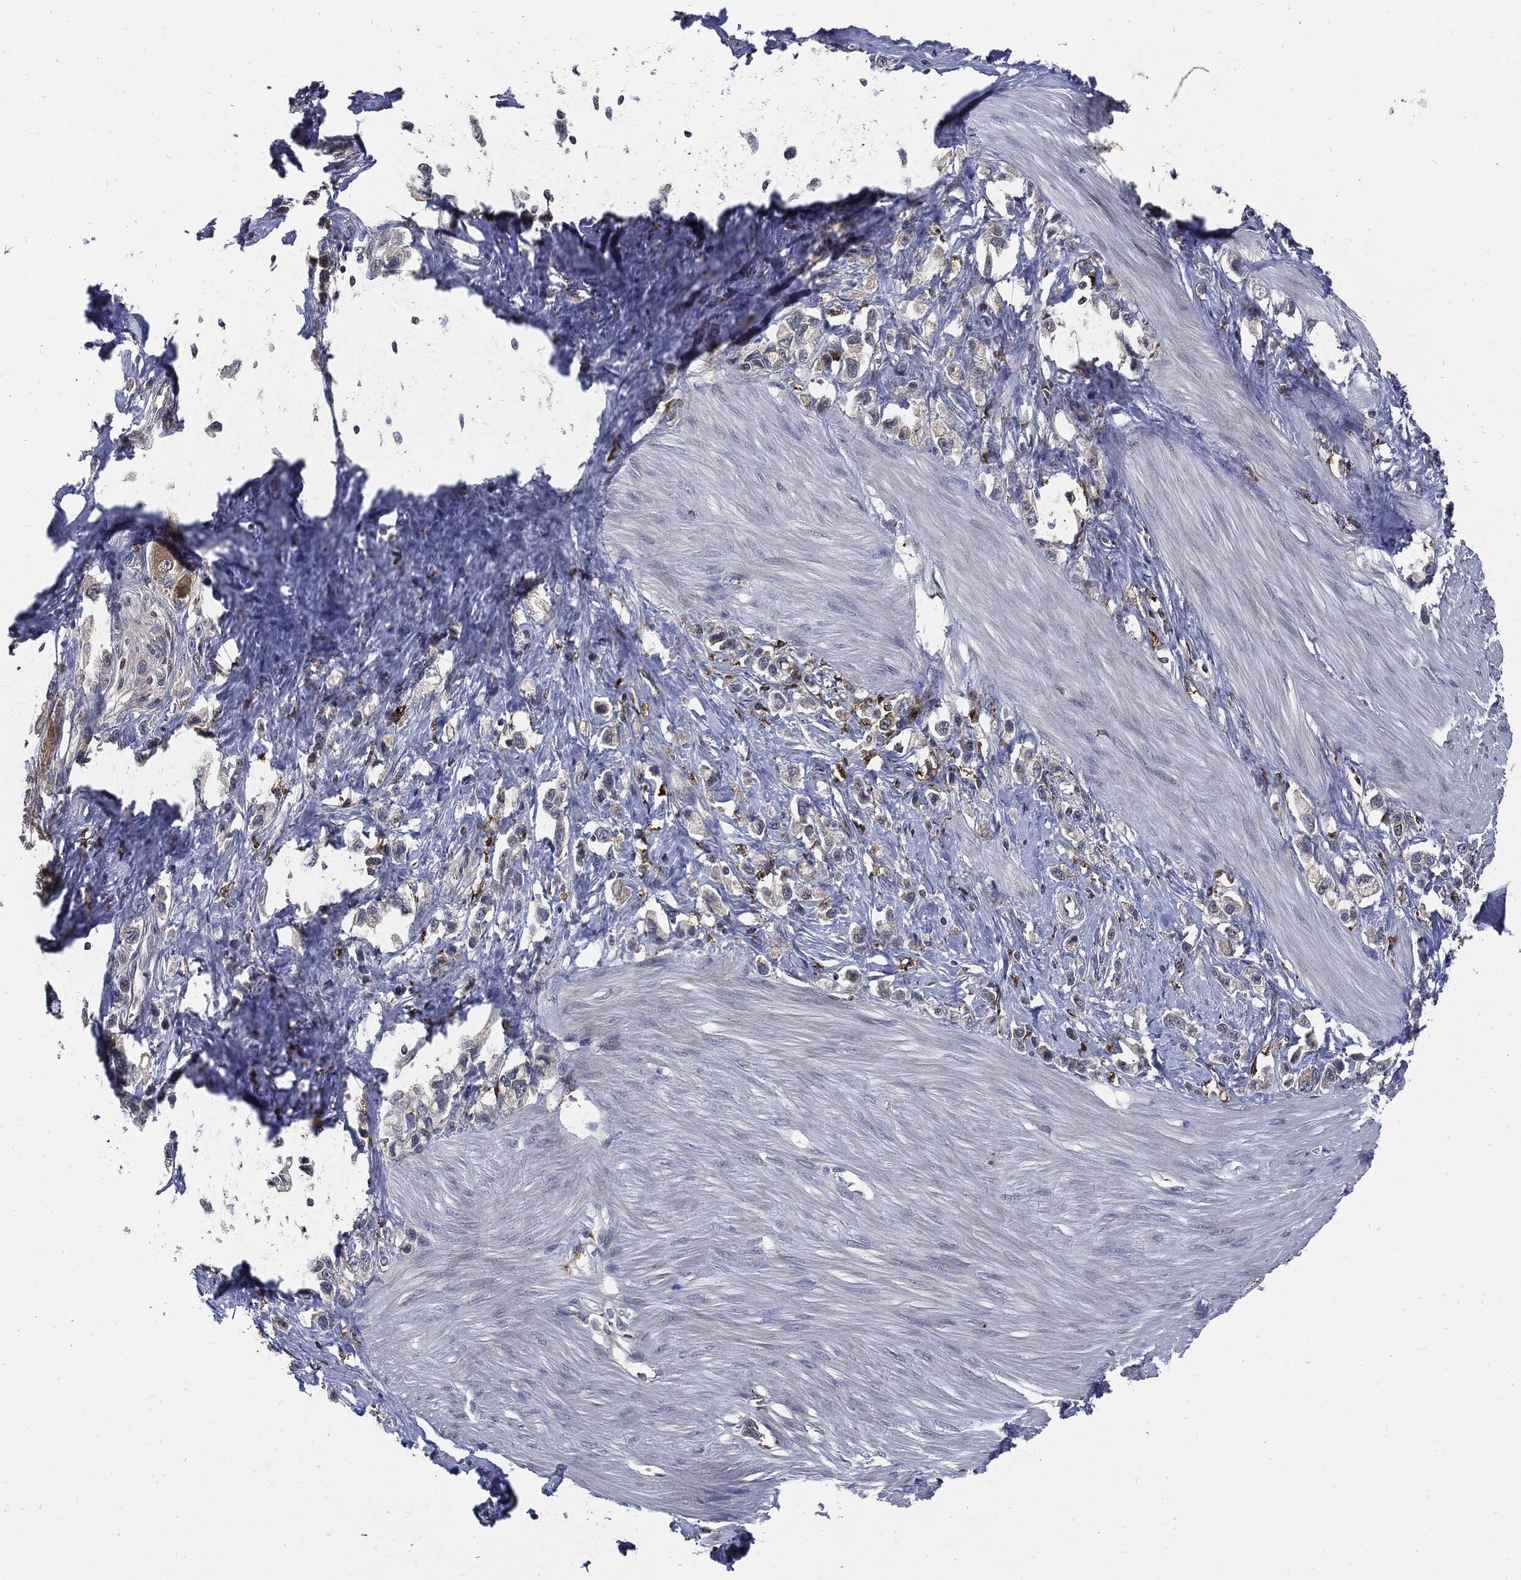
{"staining": {"intensity": "negative", "quantity": "none", "location": "none"}, "tissue": "stomach cancer", "cell_type": "Tumor cells", "image_type": "cancer", "snomed": [{"axis": "morphology", "description": "Normal tissue, NOS"}, {"axis": "morphology", "description": "Adenocarcinoma, NOS"}, {"axis": "morphology", "description": "Adenocarcinoma, High grade"}, {"axis": "topography", "description": "Stomach, upper"}, {"axis": "topography", "description": "Stomach"}], "caption": "This is a image of IHC staining of stomach cancer (adenocarcinoma), which shows no staining in tumor cells.", "gene": "SLC31A2", "patient": {"sex": "female", "age": 65}}